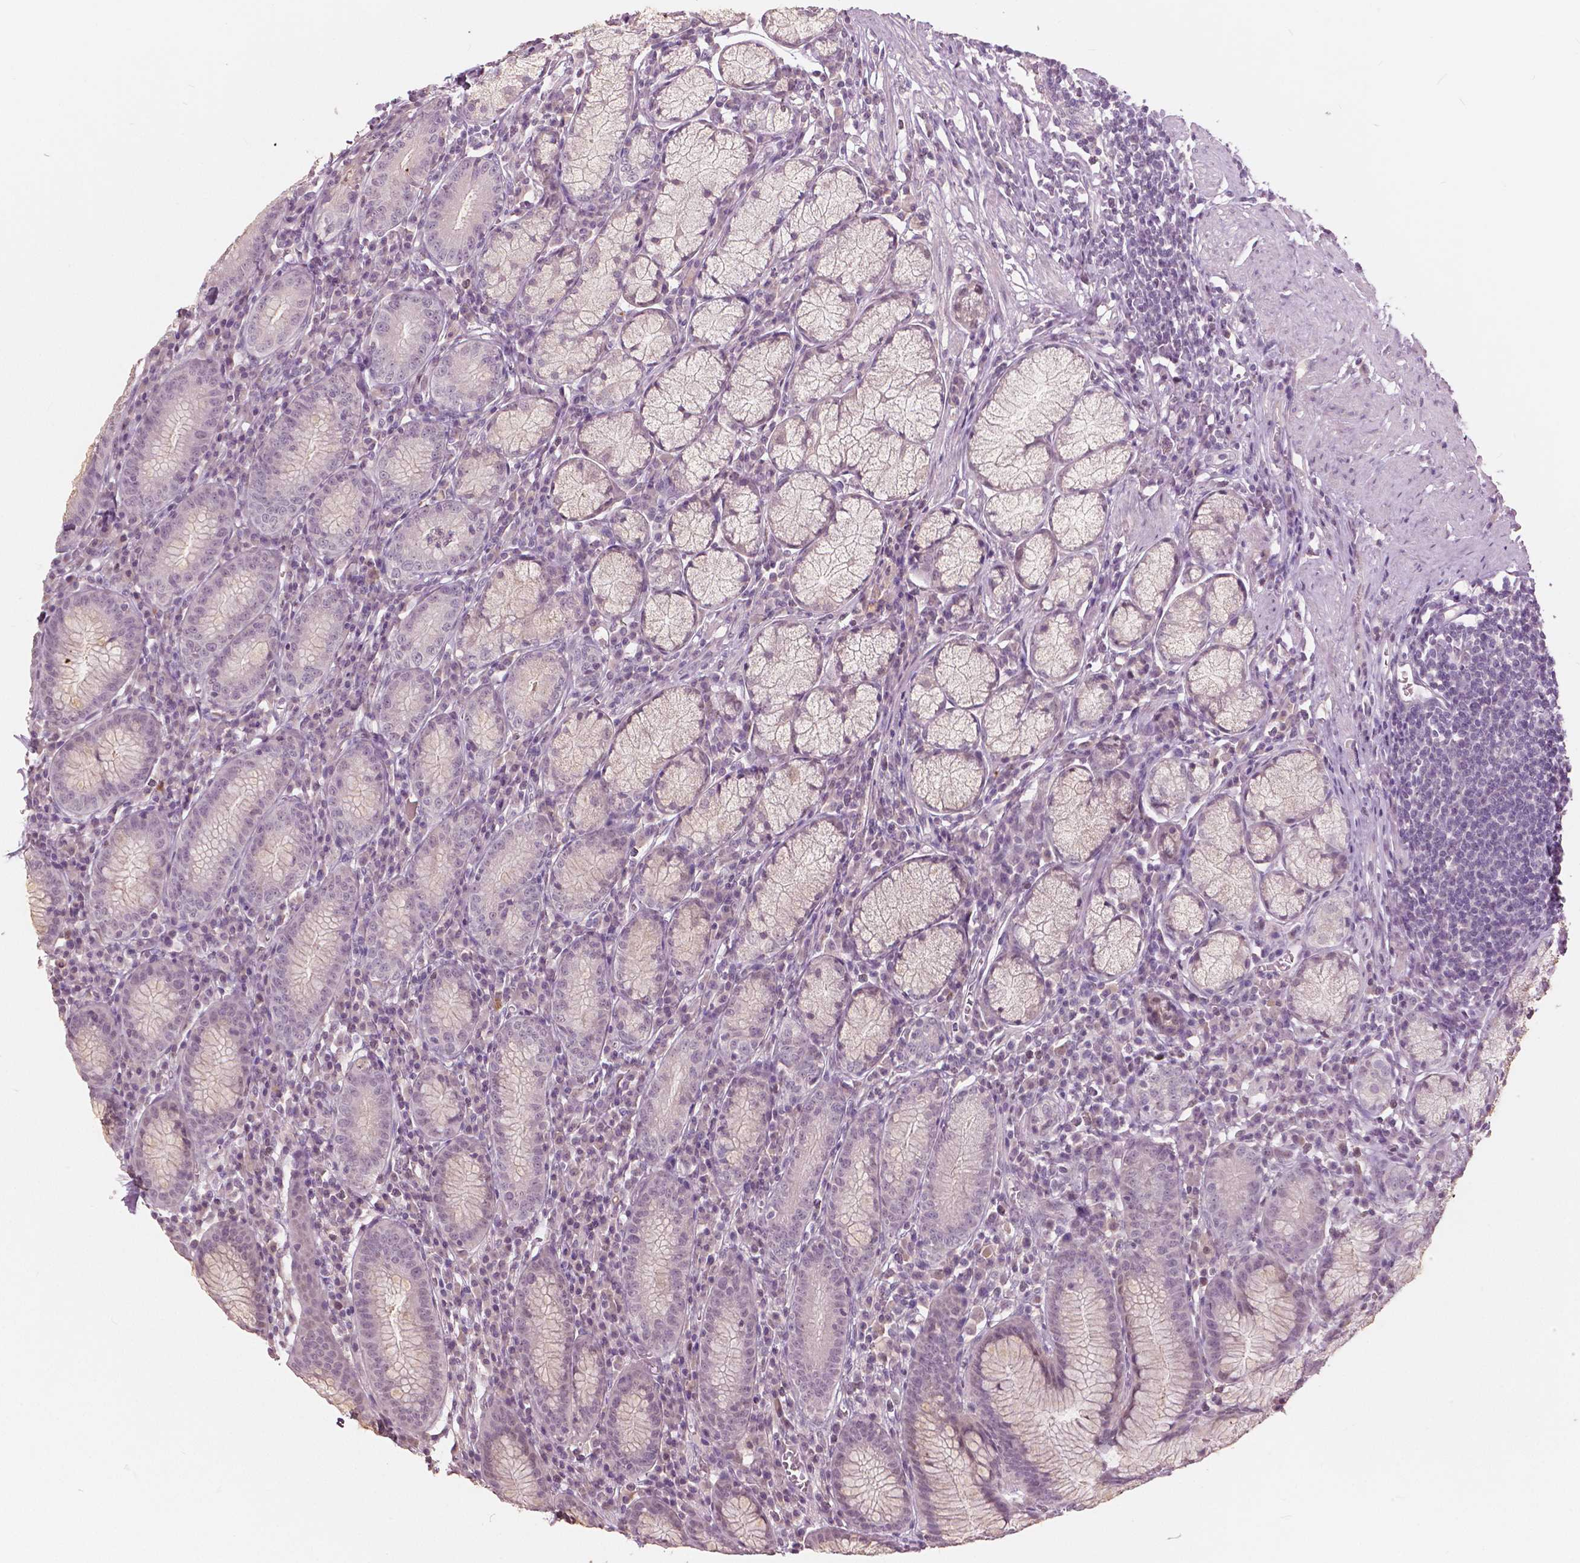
{"staining": {"intensity": "weak", "quantity": "<25%", "location": "cytoplasmic/membranous,nuclear"}, "tissue": "stomach", "cell_type": "Glandular cells", "image_type": "normal", "snomed": [{"axis": "morphology", "description": "Normal tissue, NOS"}, {"axis": "topography", "description": "Stomach"}], "caption": "A high-resolution histopathology image shows immunohistochemistry staining of unremarkable stomach, which demonstrates no significant expression in glandular cells. (DAB (3,3'-diaminobenzidine) immunohistochemistry visualized using brightfield microscopy, high magnification).", "gene": "NANOG", "patient": {"sex": "male", "age": 55}}